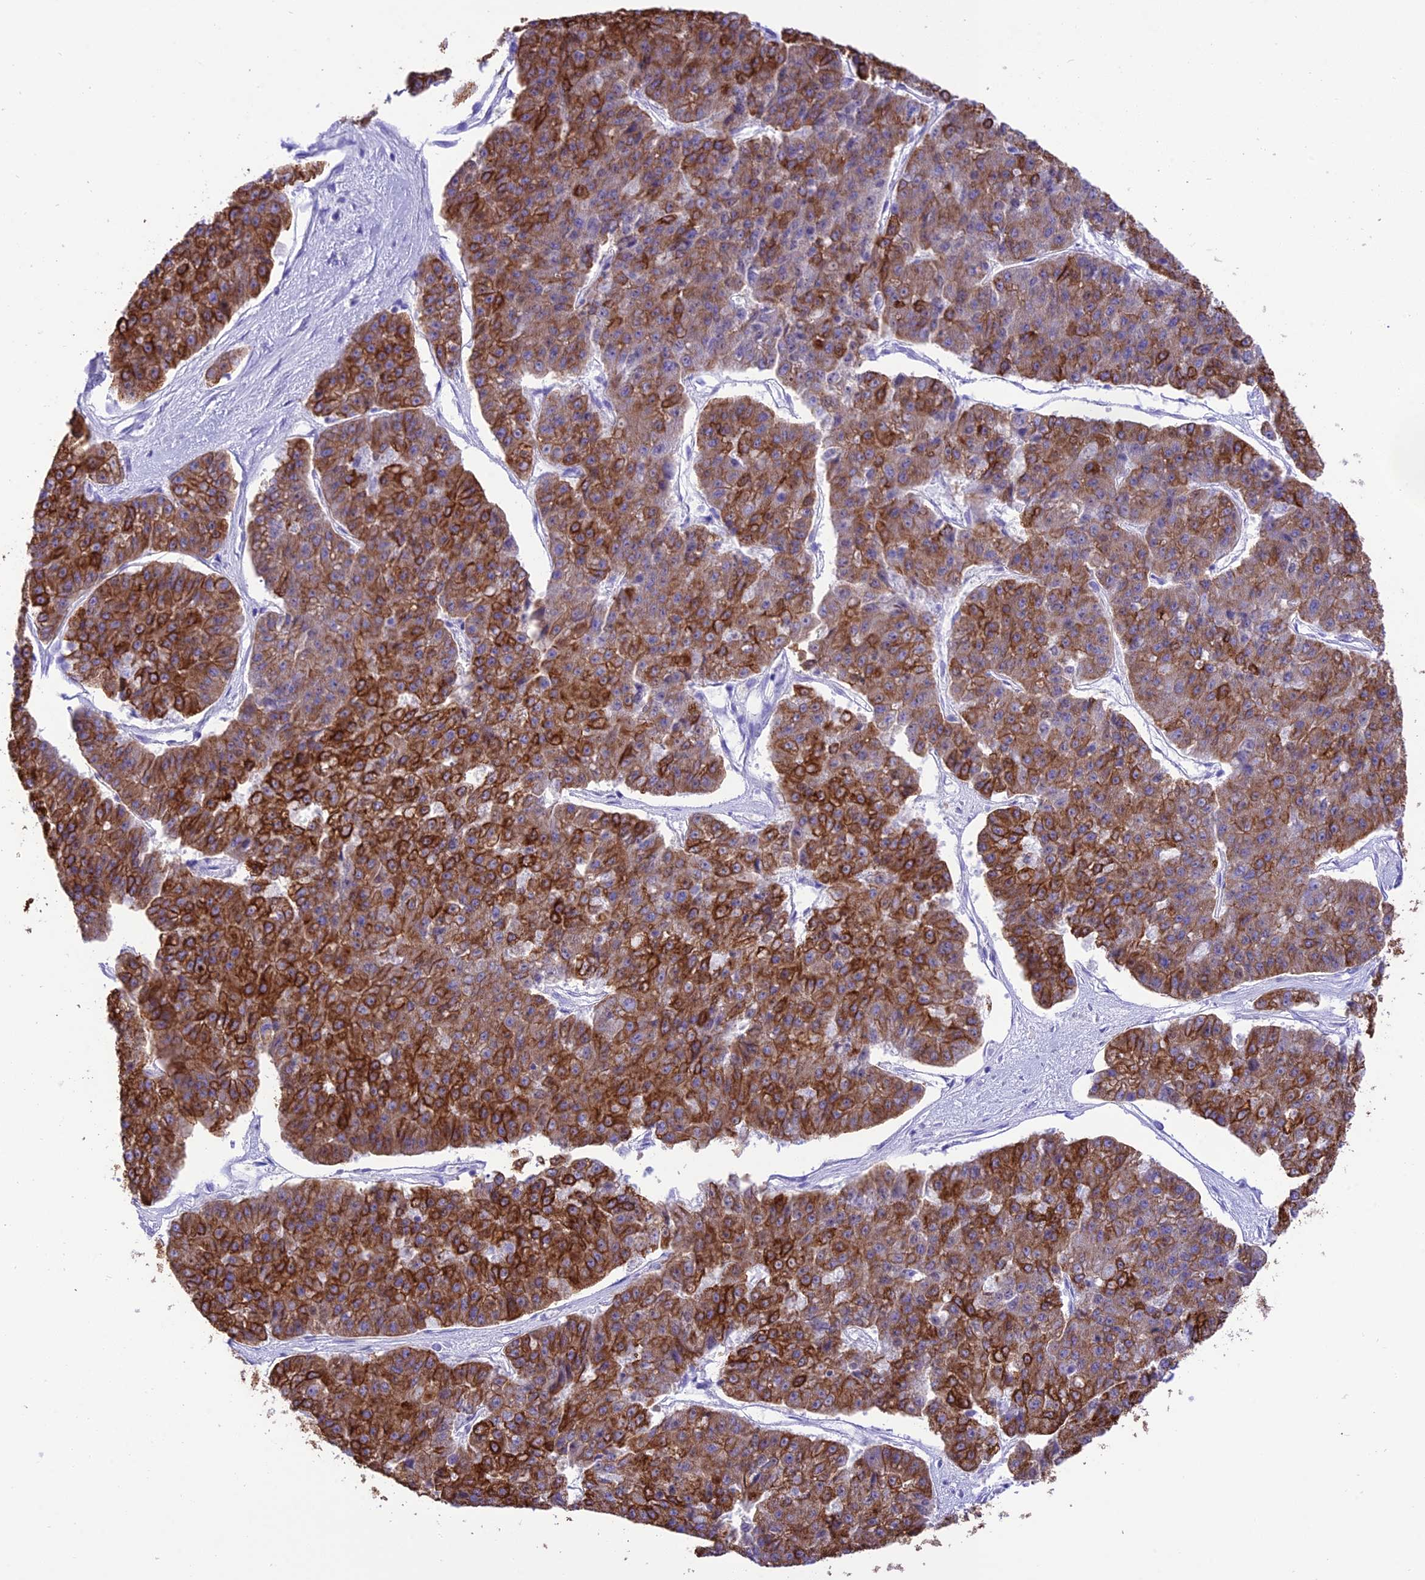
{"staining": {"intensity": "strong", "quantity": ">75%", "location": "cytoplasmic/membranous"}, "tissue": "pancreatic cancer", "cell_type": "Tumor cells", "image_type": "cancer", "snomed": [{"axis": "morphology", "description": "Adenocarcinoma, NOS"}, {"axis": "topography", "description": "Pancreas"}], "caption": "High-power microscopy captured an immunohistochemistry (IHC) image of adenocarcinoma (pancreatic), revealing strong cytoplasmic/membranous staining in approximately >75% of tumor cells.", "gene": "VPS52", "patient": {"sex": "male", "age": 50}}